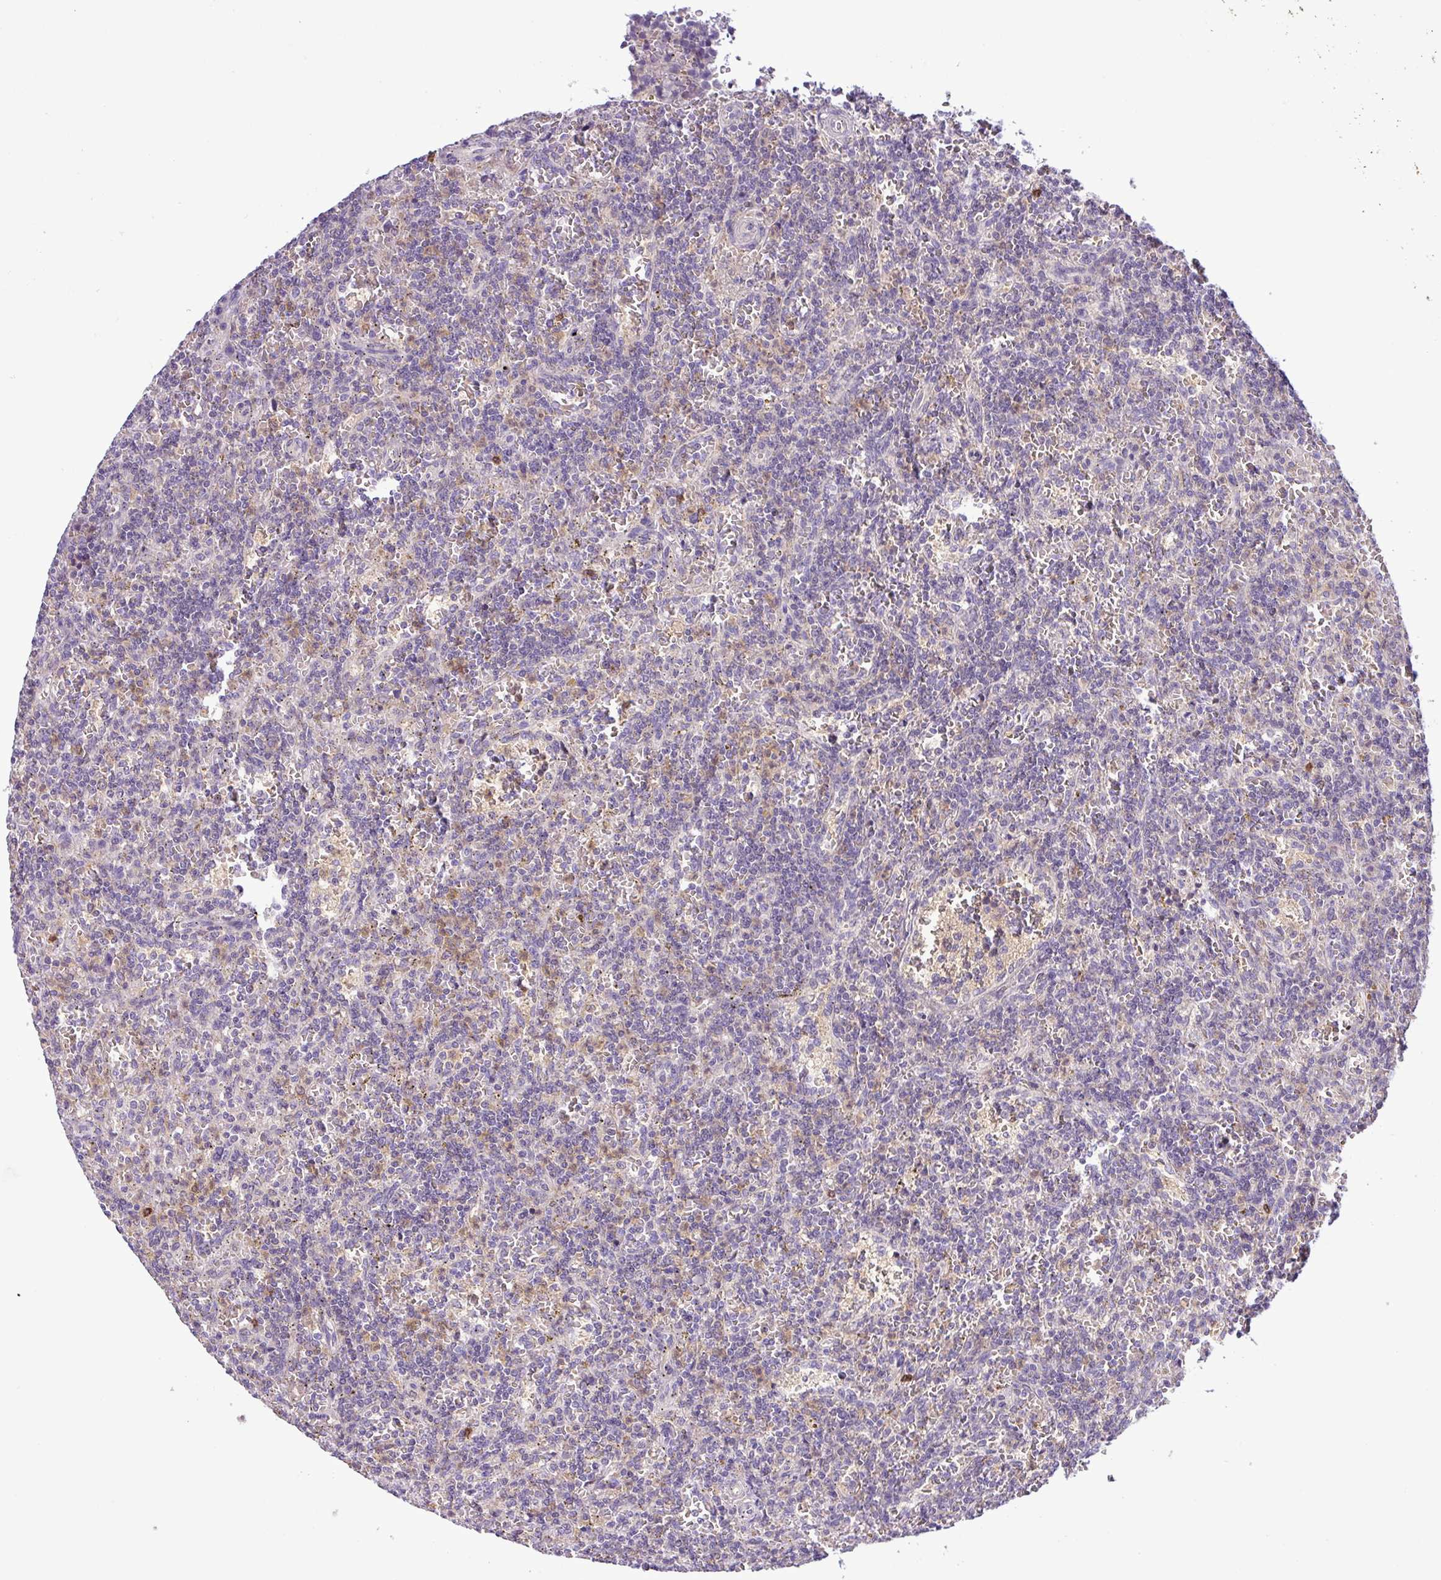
{"staining": {"intensity": "negative", "quantity": "none", "location": "none"}, "tissue": "lymphoma", "cell_type": "Tumor cells", "image_type": "cancer", "snomed": [{"axis": "morphology", "description": "Malignant lymphoma, non-Hodgkin's type, Low grade"}, {"axis": "topography", "description": "Spleen"}], "caption": "Protein analysis of low-grade malignant lymphoma, non-Hodgkin's type displays no significant positivity in tumor cells. (DAB (3,3'-diaminobenzidine) immunohistochemistry with hematoxylin counter stain).", "gene": "TONSL", "patient": {"sex": "male", "age": 73}}